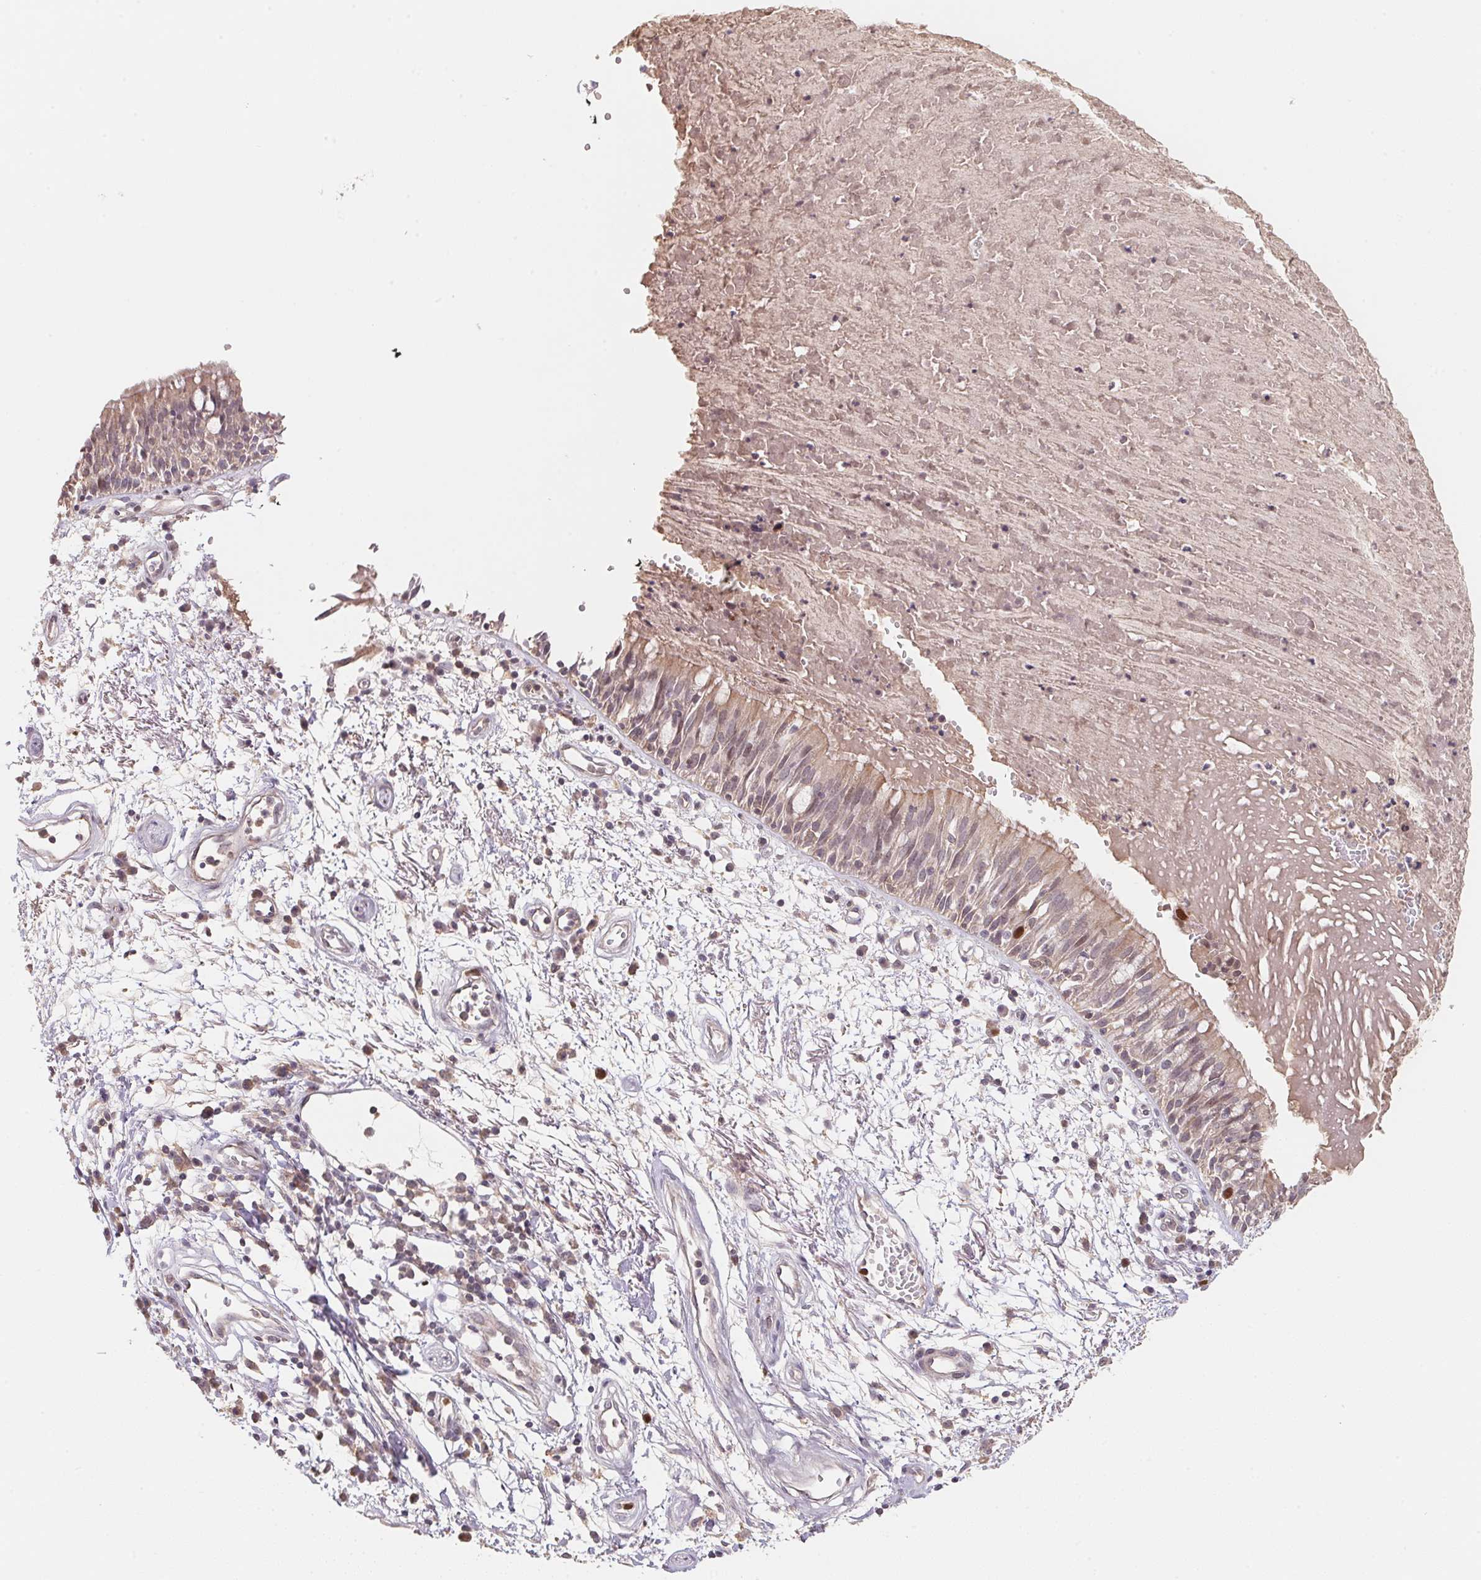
{"staining": {"intensity": "weak", "quantity": "25%-75%", "location": "cytoplasmic/membranous,nuclear"}, "tissue": "bronchus", "cell_type": "Respiratory epithelial cells", "image_type": "normal", "snomed": [{"axis": "morphology", "description": "Normal tissue, NOS"}, {"axis": "morphology", "description": "Squamous cell carcinoma, NOS"}, {"axis": "topography", "description": "Cartilage tissue"}, {"axis": "topography", "description": "Bronchus"}, {"axis": "topography", "description": "Lung"}], "caption": "This histopathology image demonstrates immunohistochemistry staining of benign bronchus, with low weak cytoplasmic/membranous,nuclear staining in approximately 25%-75% of respiratory epithelial cells.", "gene": "KIFC1", "patient": {"sex": "male", "age": 66}}